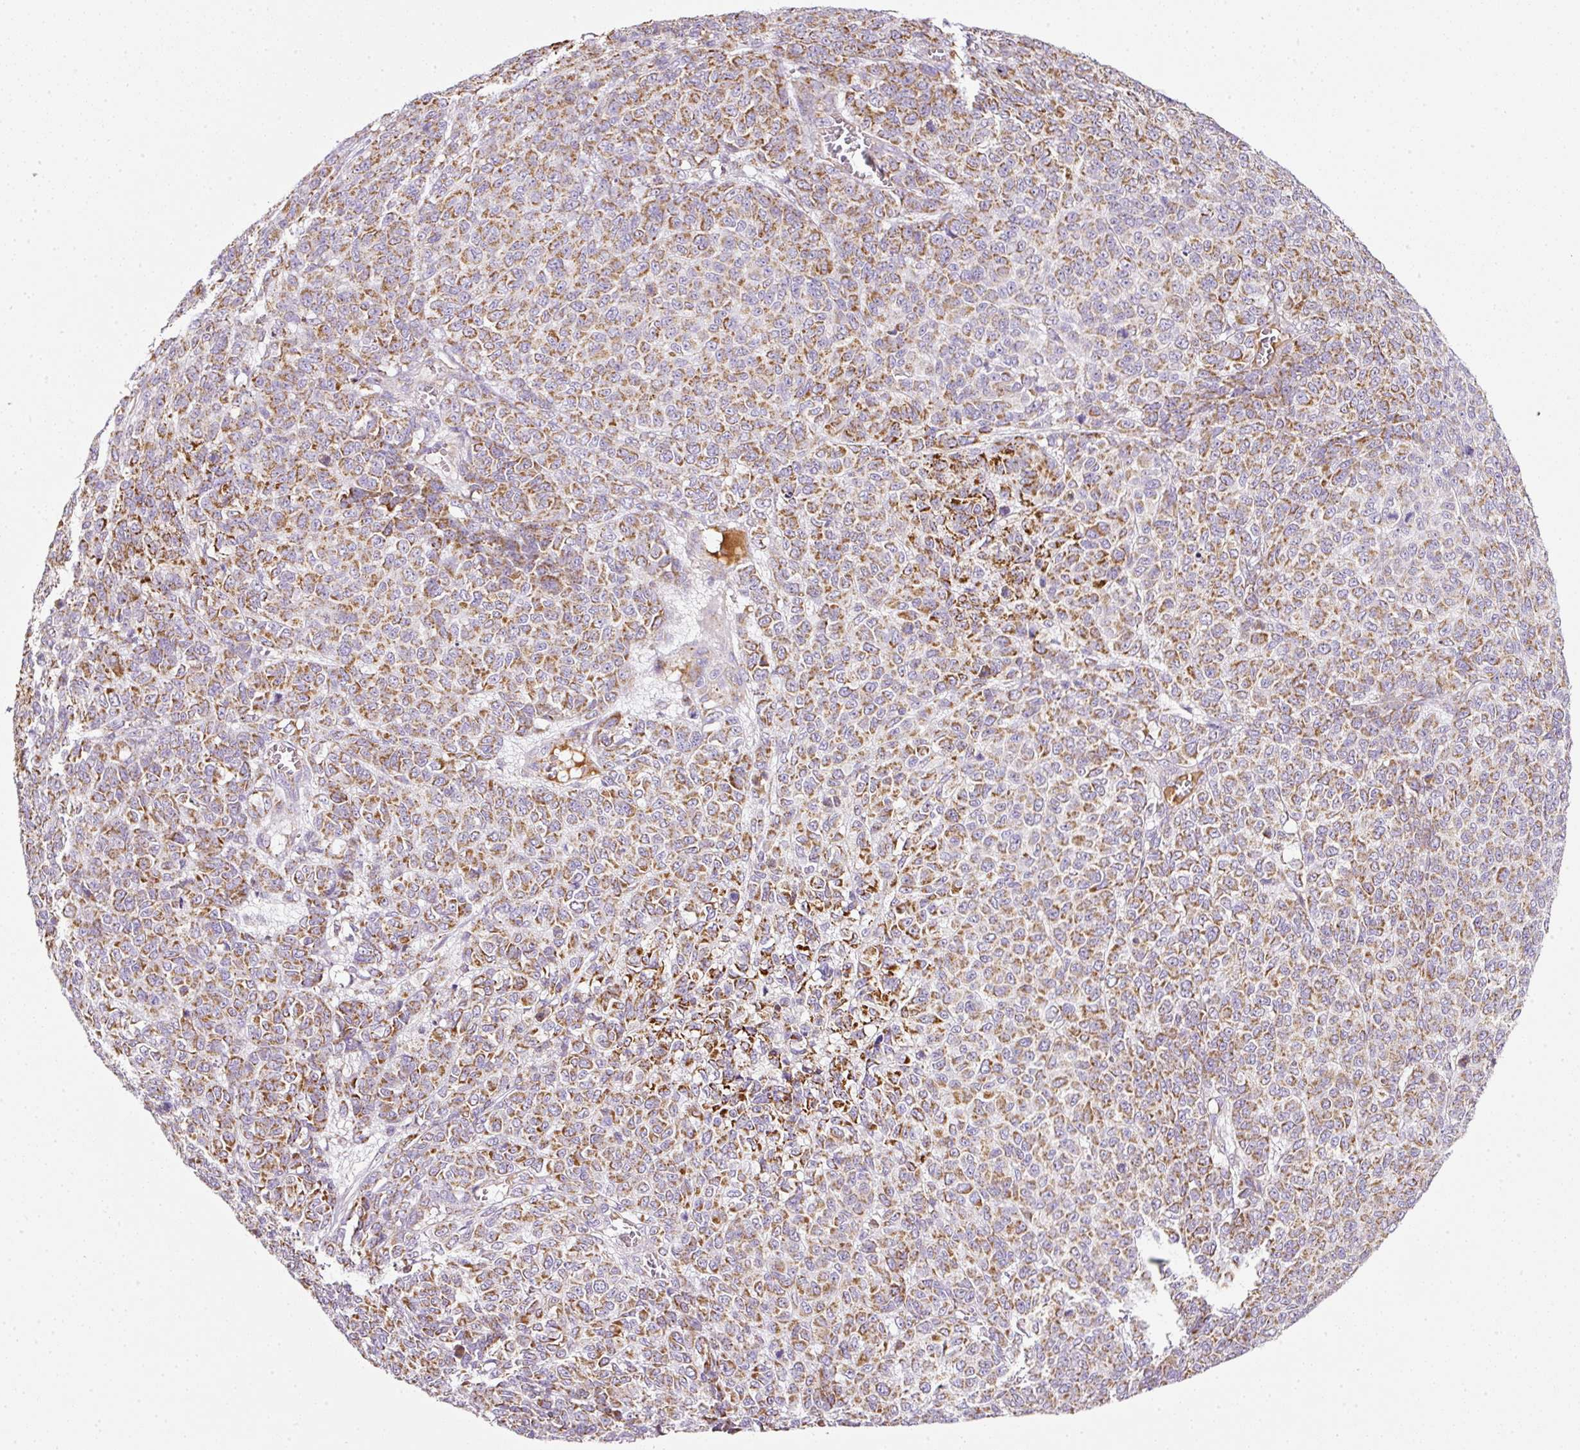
{"staining": {"intensity": "moderate", "quantity": ">75%", "location": "cytoplasmic/membranous"}, "tissue": "melanoma", "cell_type": "Tumor cells", "image_type": "cancer", "snomed": [{"axis": "morphology", "description": "Malignant melanoma, NOS"}, {"axis": "topography", "description": "Skin"}], "caption": "Protein expression analysis of melanoma exhibits moderate cytoplasmic/membranous expression in about >75% of tumor cells.", "gene": "SDHA", "patient": {"sex": "male", "age": 49}}